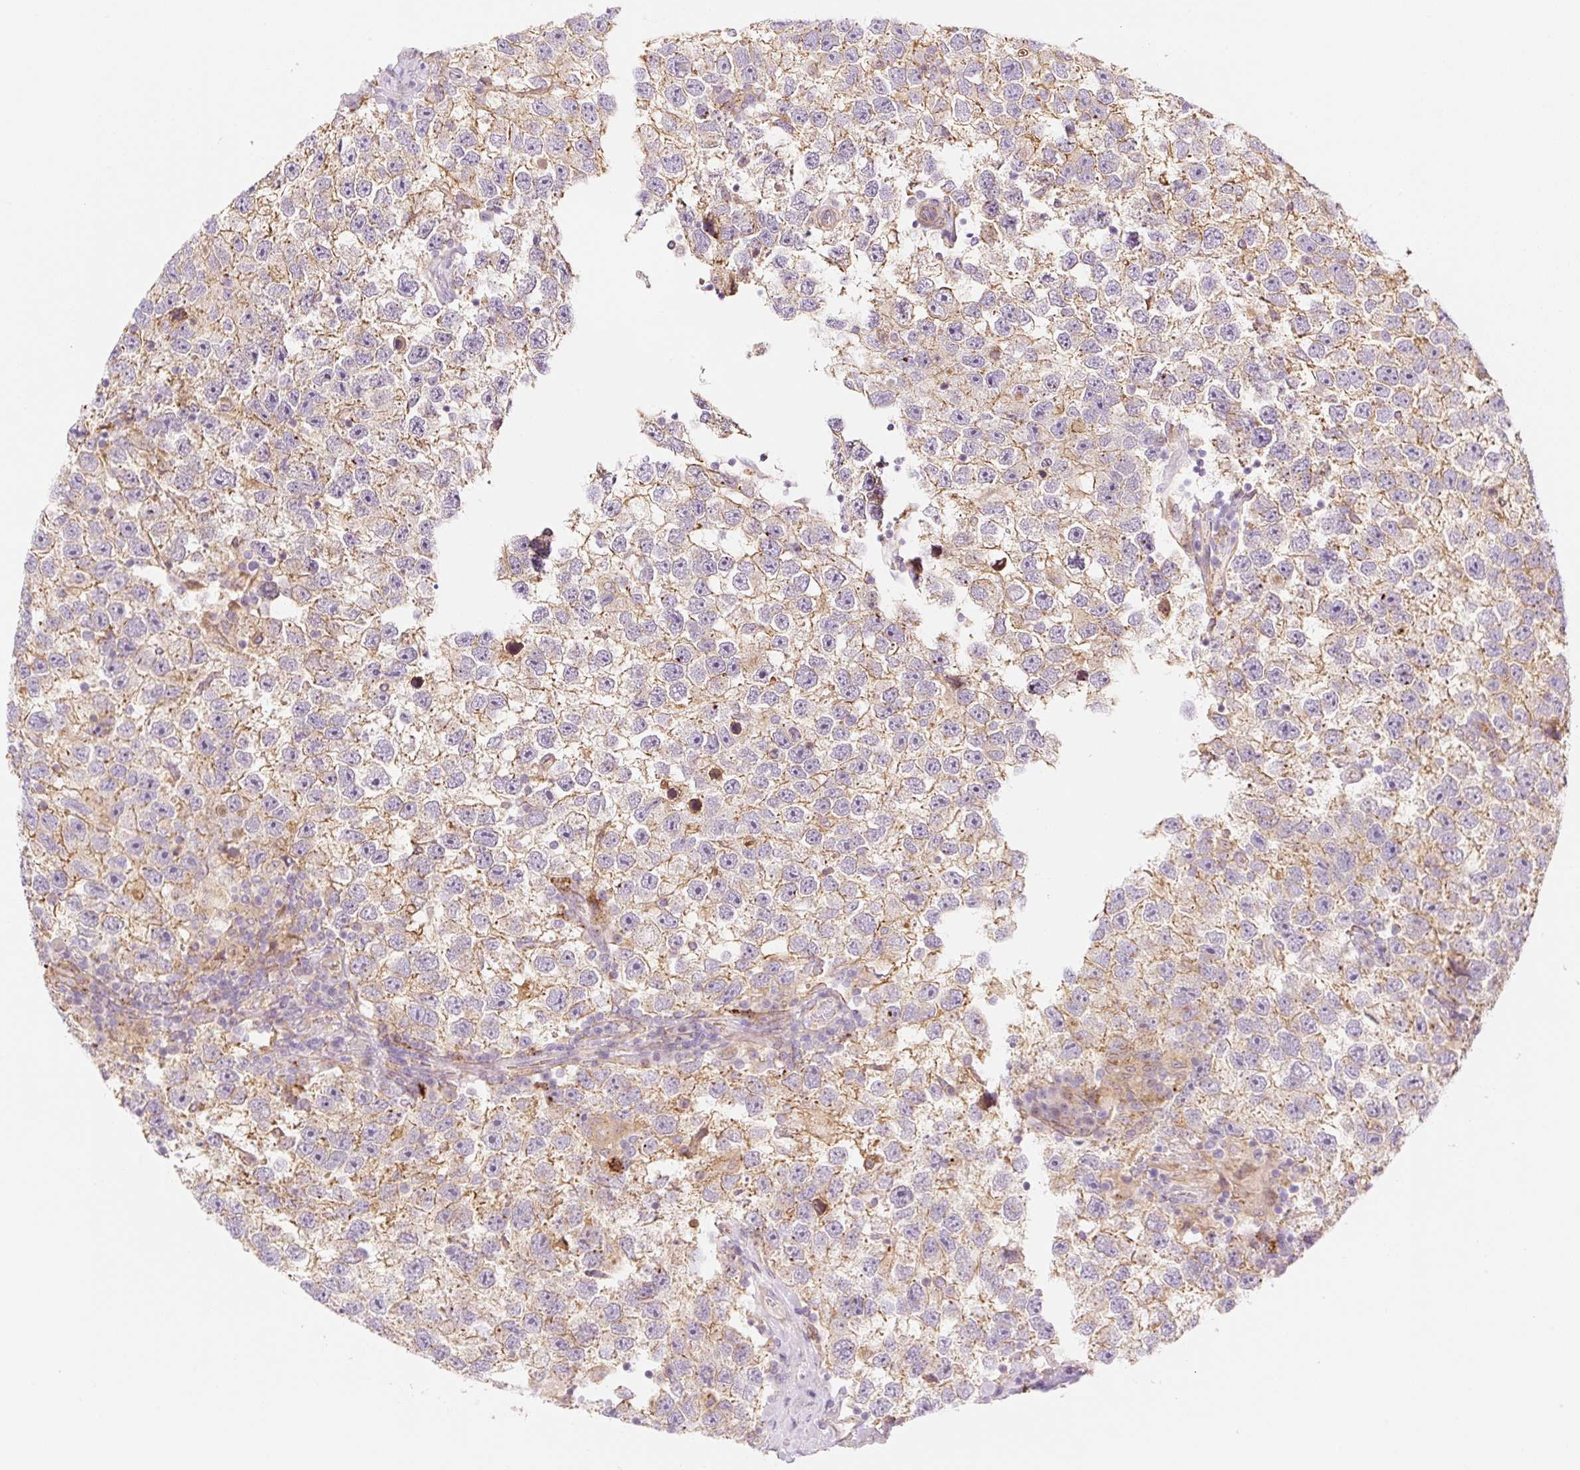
{"staining": {"intensity": "negative", "quantity": "none", "location": "none"}, "tissue": "testis cancer", "cell_type": "Tumor cells", "image_type": "cancer", "snomed": [{"axis": "morphology", "description": "Seminoma, NOS"}, {"axis": "topography", "description": "Testis"}], "caption": "Tumor cells are negative for protein expression in human seminoma (testis).", "gene": "NLRP5", "patient": {"sex": "male", "age": 26}}